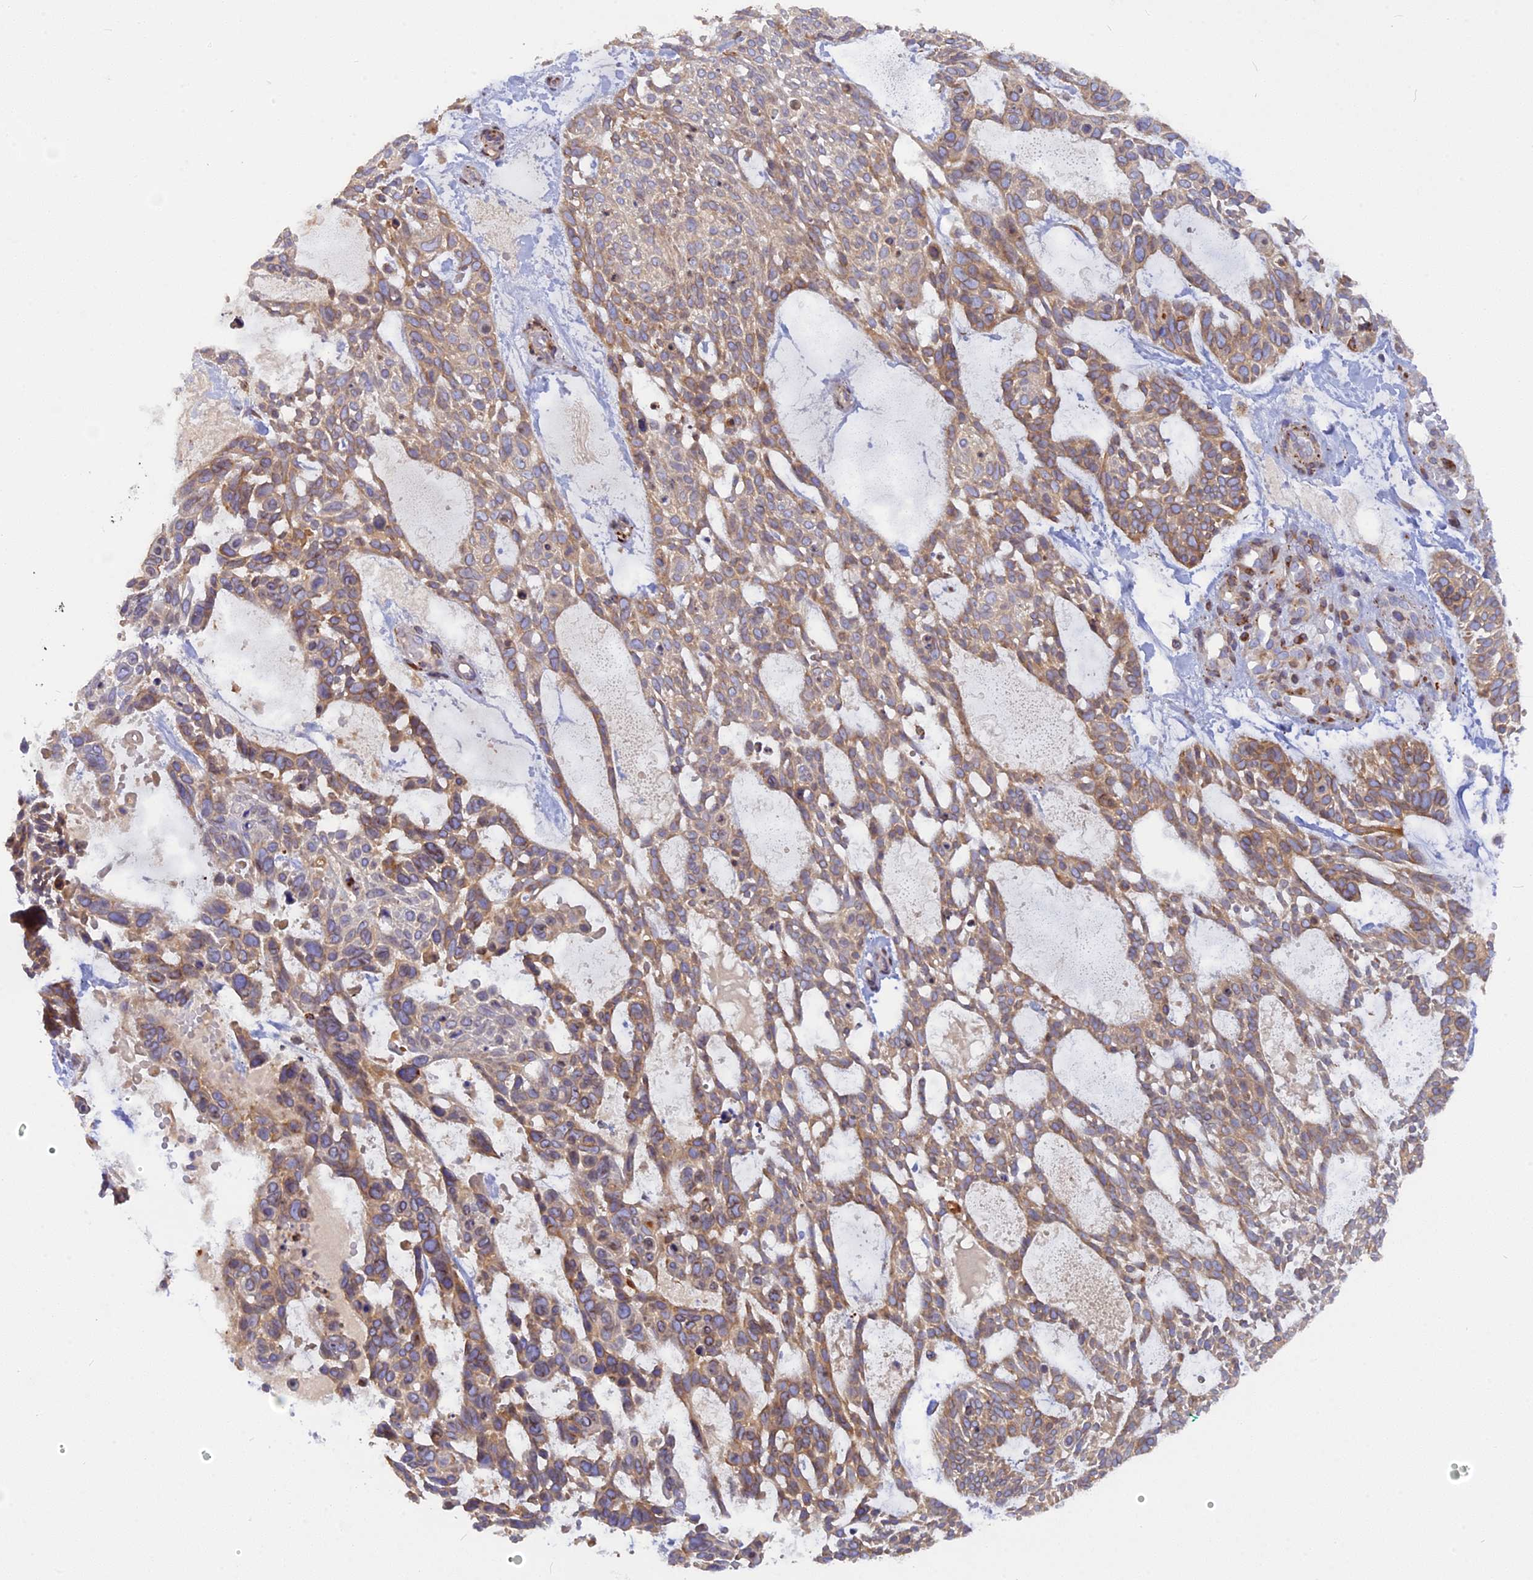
{"staining": {"intensity": "moderate", "quantity": ">75%", "location": "cytoplasmic/membranous"}, "tissue": "skin cancer", "cell_type": "Tumor cells", "image_type": "cancer", "snomed": [{"axis": "morphology", "description": "Basal cell carcinoma"}, {"axis": "topography", "description": "Skin"}], "caption": "DAB immunohistochemical staining of basal cell carcinoma (skin) shows moderate cytoplasmic/membranous protein expression in about >75% of tumor cells.", "gene": "TLCD1", "patient": {"sex": "male", "age": 88}}